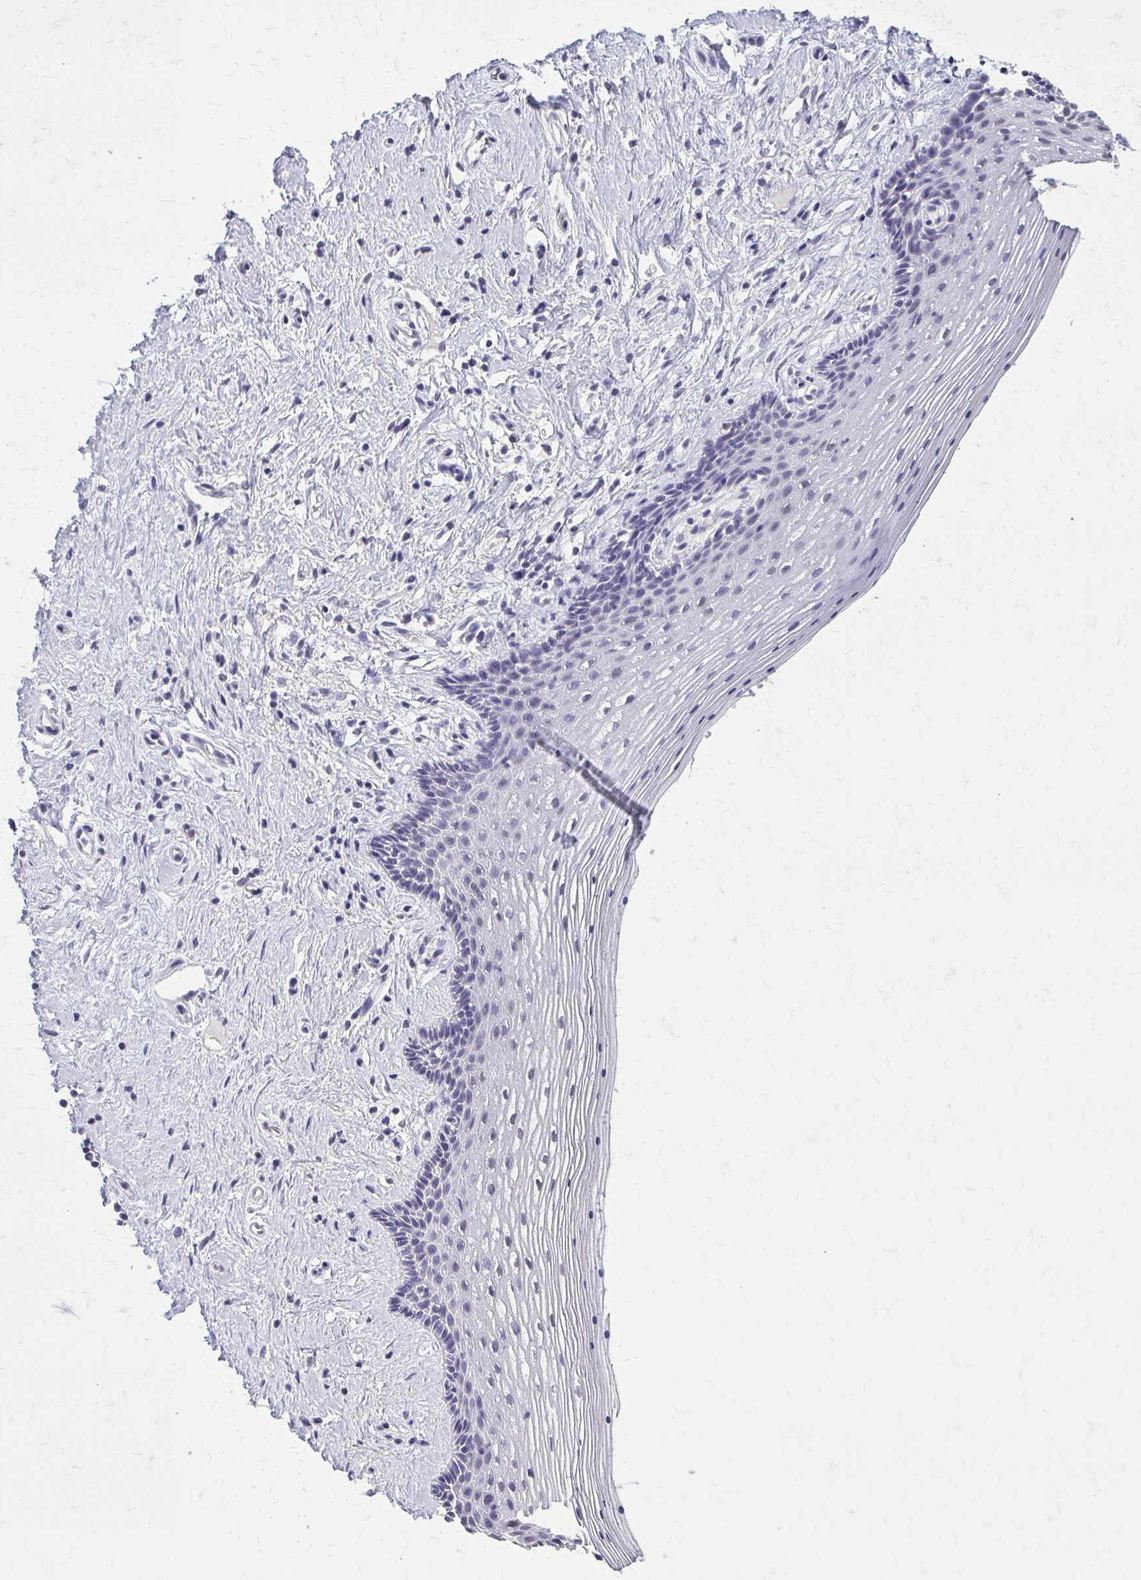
{"staining": {"intensity": "negative", "quantity": "none", "location": "none"}, "tissue": "vagina", "cell_type": "Squamous epithelial cells", "image_type": "normal", "snomed": [{"axis": "morphology", "description": "Normal tissue, NOS"}, {"axis": "topography", "description": "Vagina"}], "caption": "DAB (3,3'-diaminobenzidine) immunohistochemical staining of normal human vagina reveals no significant staining in squamous epithelial cells. (Immunohistochemistry (ihc), brightfield microscopy, high magnification).", "gene": "AKAP5", "patient": {"sex": "female", "age": 42}}